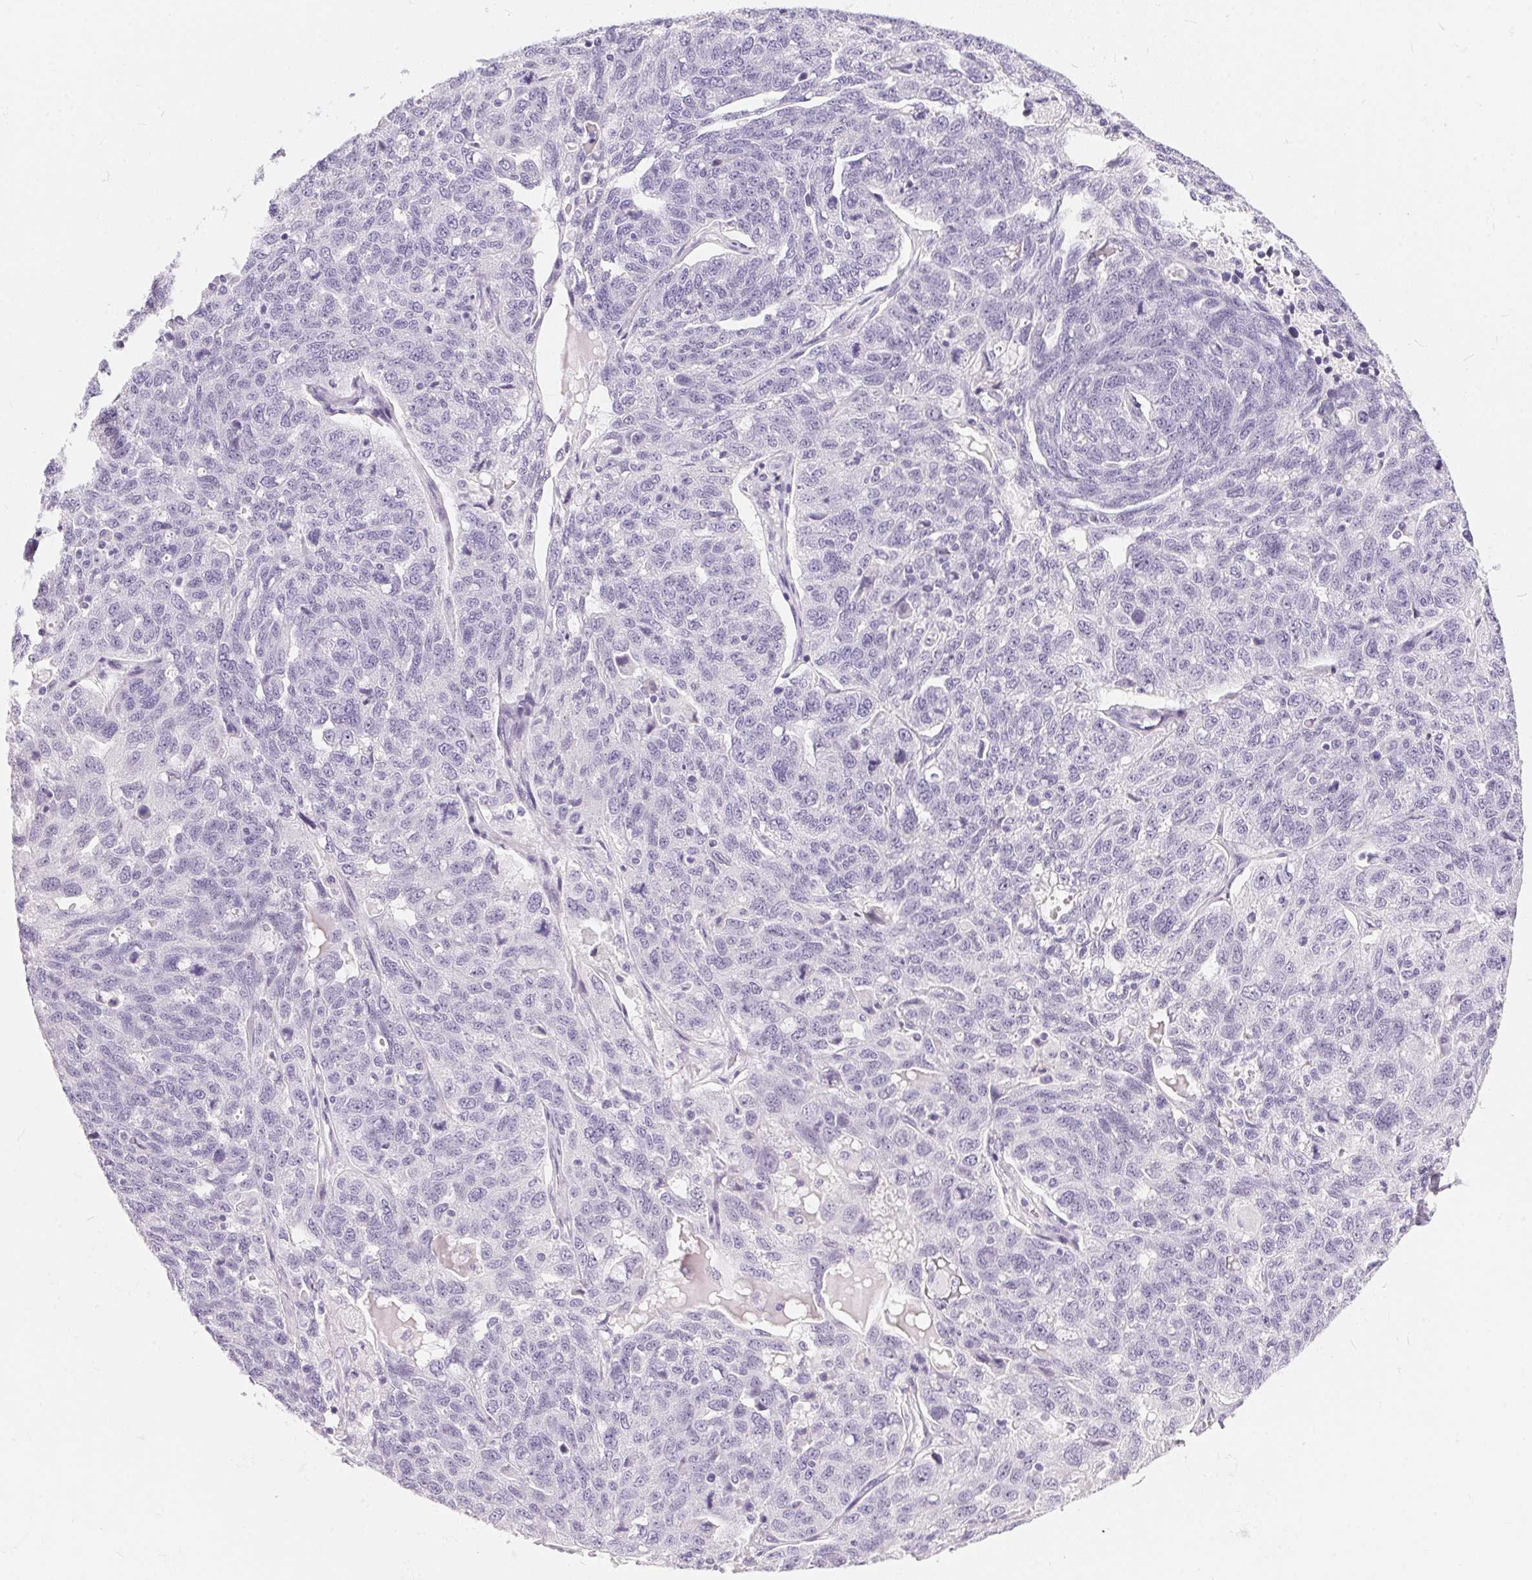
{"staining": {"intensity": "negative", "quantity": "none", "location": "none"}, "tissue": "ovarian cancer", "cell_type": "Tumor cells", "image_type": "cancer", "snomed": [{"axis": "morphology", "description": "Cystadenocarcinoma, serous, NOS"}, {"axis": "topography", "description": "Ovary"}], "caption": "There is no significant staining in tumor cells of ovarian serous cystadenocarcinoma.", "gene": "GBP6", "patient": {"sex": "female", "age": 71}}